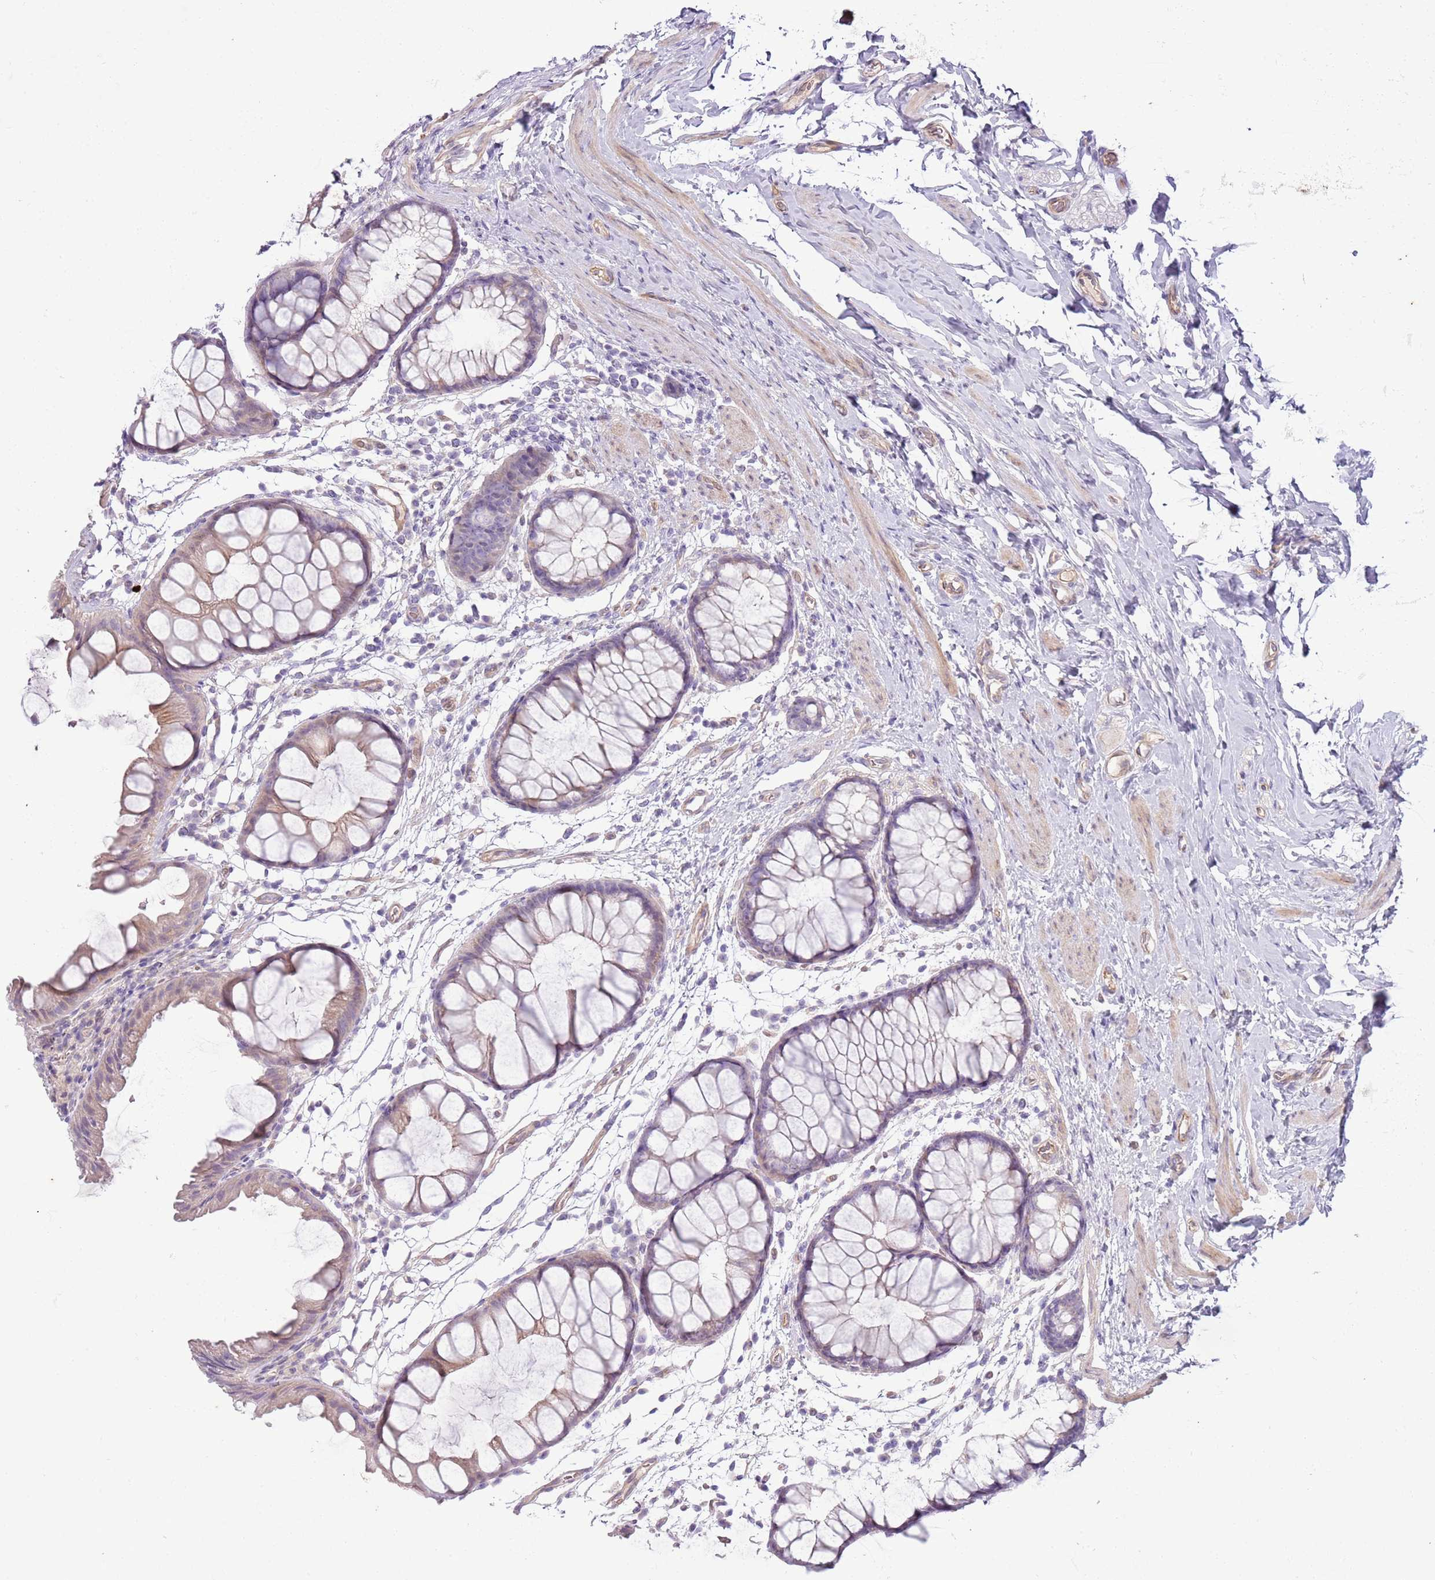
{"staining": {"intensity": "moderate", "quantity": ">75%", "location": "cytoplasmic/membranous"}, "tissue": "colon", "cell_type": "Endothelial cells", "image_type": "normal", "snomed": [{"axis": "morphology", "description": "Normal tissue, NOS"}, {"axis": "topography", "description": "Colon"}], "caption": "Normal colon reveals moderate cytoplasmic/membranous staining in approximately >75% of endothelial cells.", "gene": "MRO", "patient": {"sex": "female", "age": 62}}